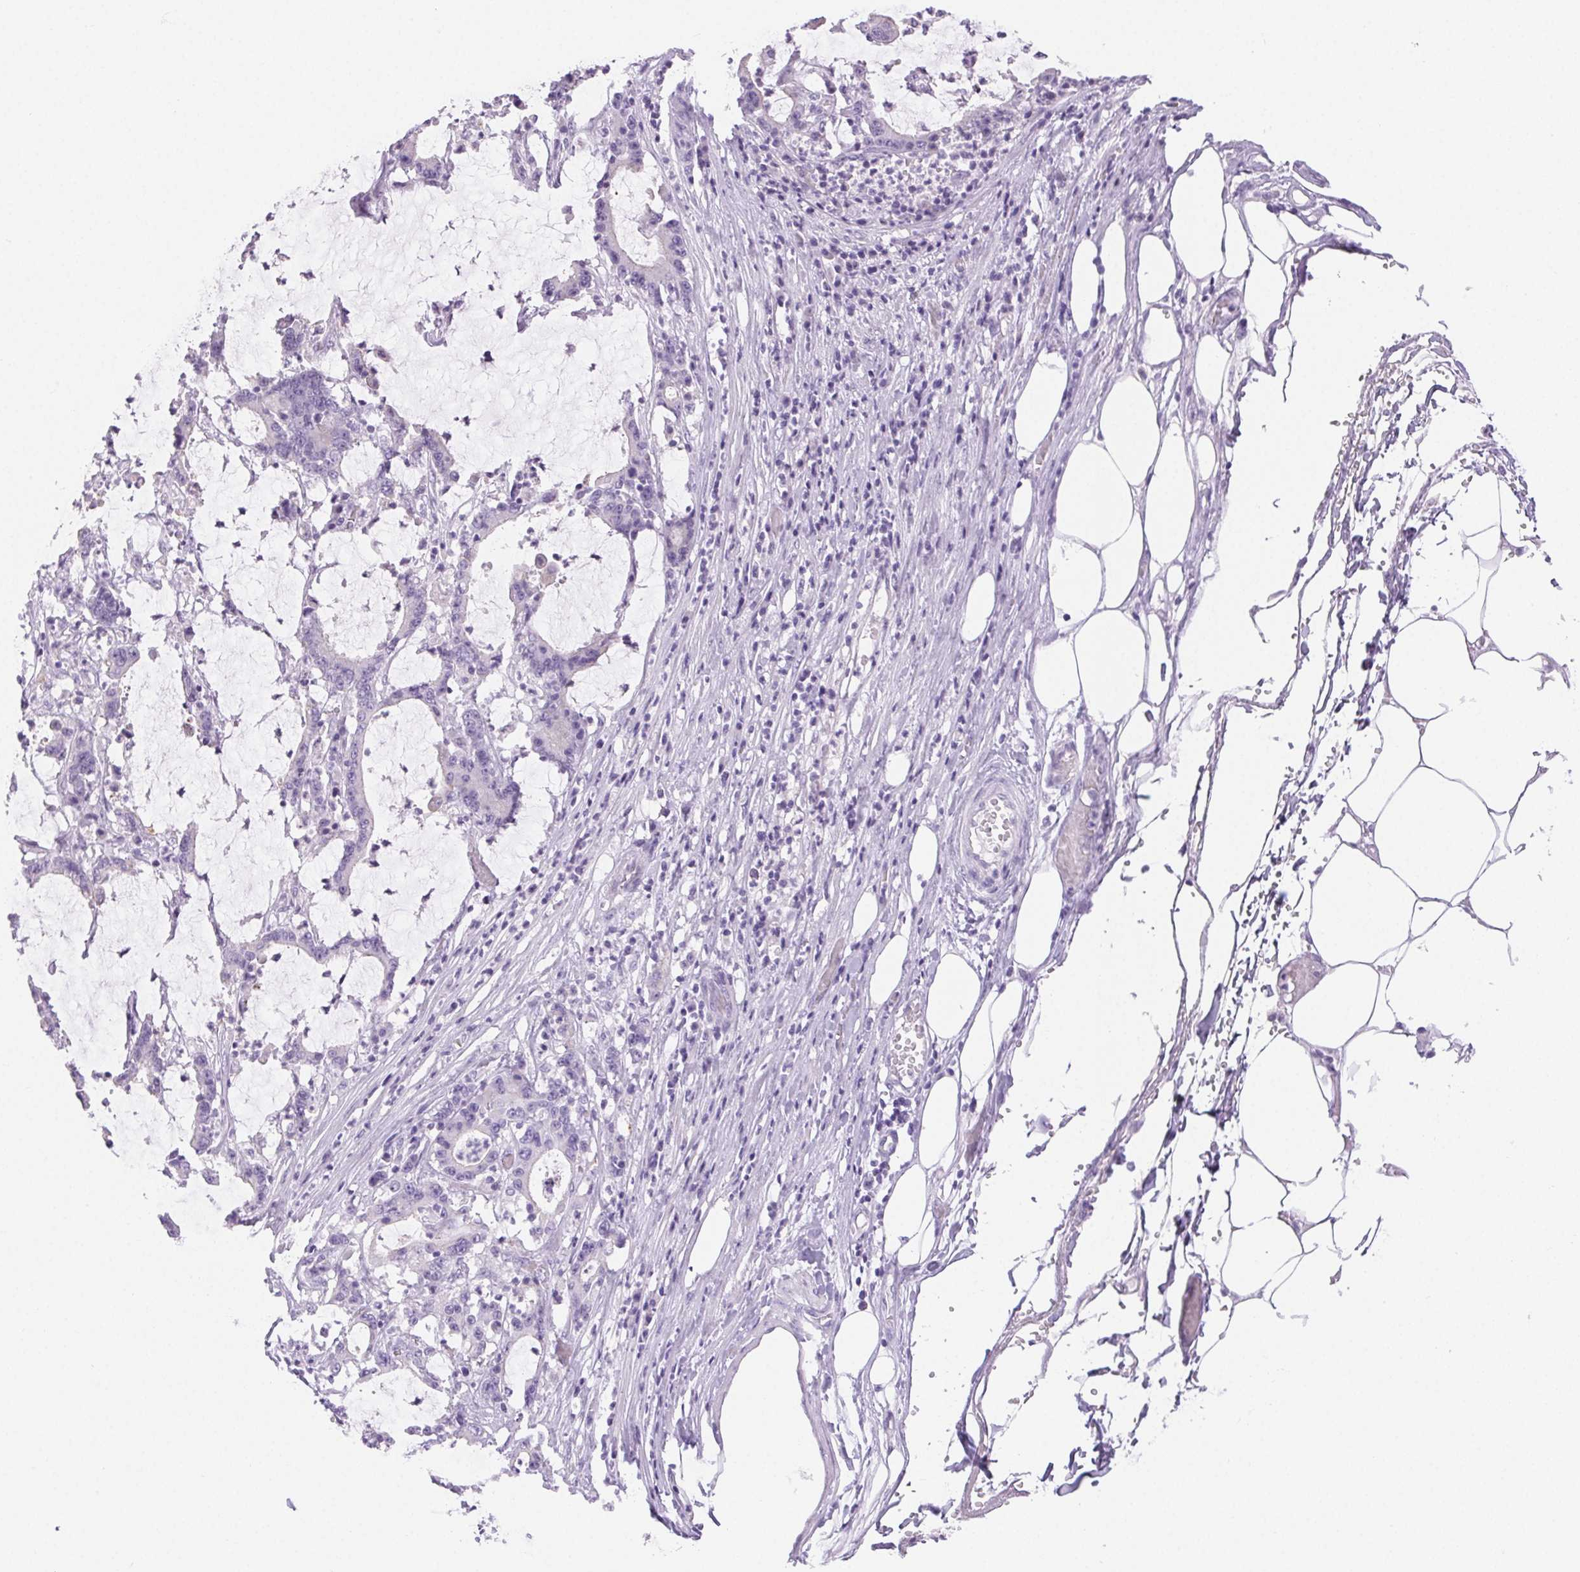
{"staining": {"intensity": "negative", "quantity": "none", "location": "none"}, "tissue": "stomach cancer", "cell_type": "Tumor cells", "image_type": "cancer", "snomed": [{"axis": "morphology", "description": "Adenocarcinoma, NOS"}, {"axis": "topography", "description": "Stomach, upper"}], "caption": "Immunohistochemistry of stomach cancer (adenocarcinoma) demonstrates no positivity in tumor cells.", "gene": "CLDN16", "patient": {"sex": "male", "age": 68}}